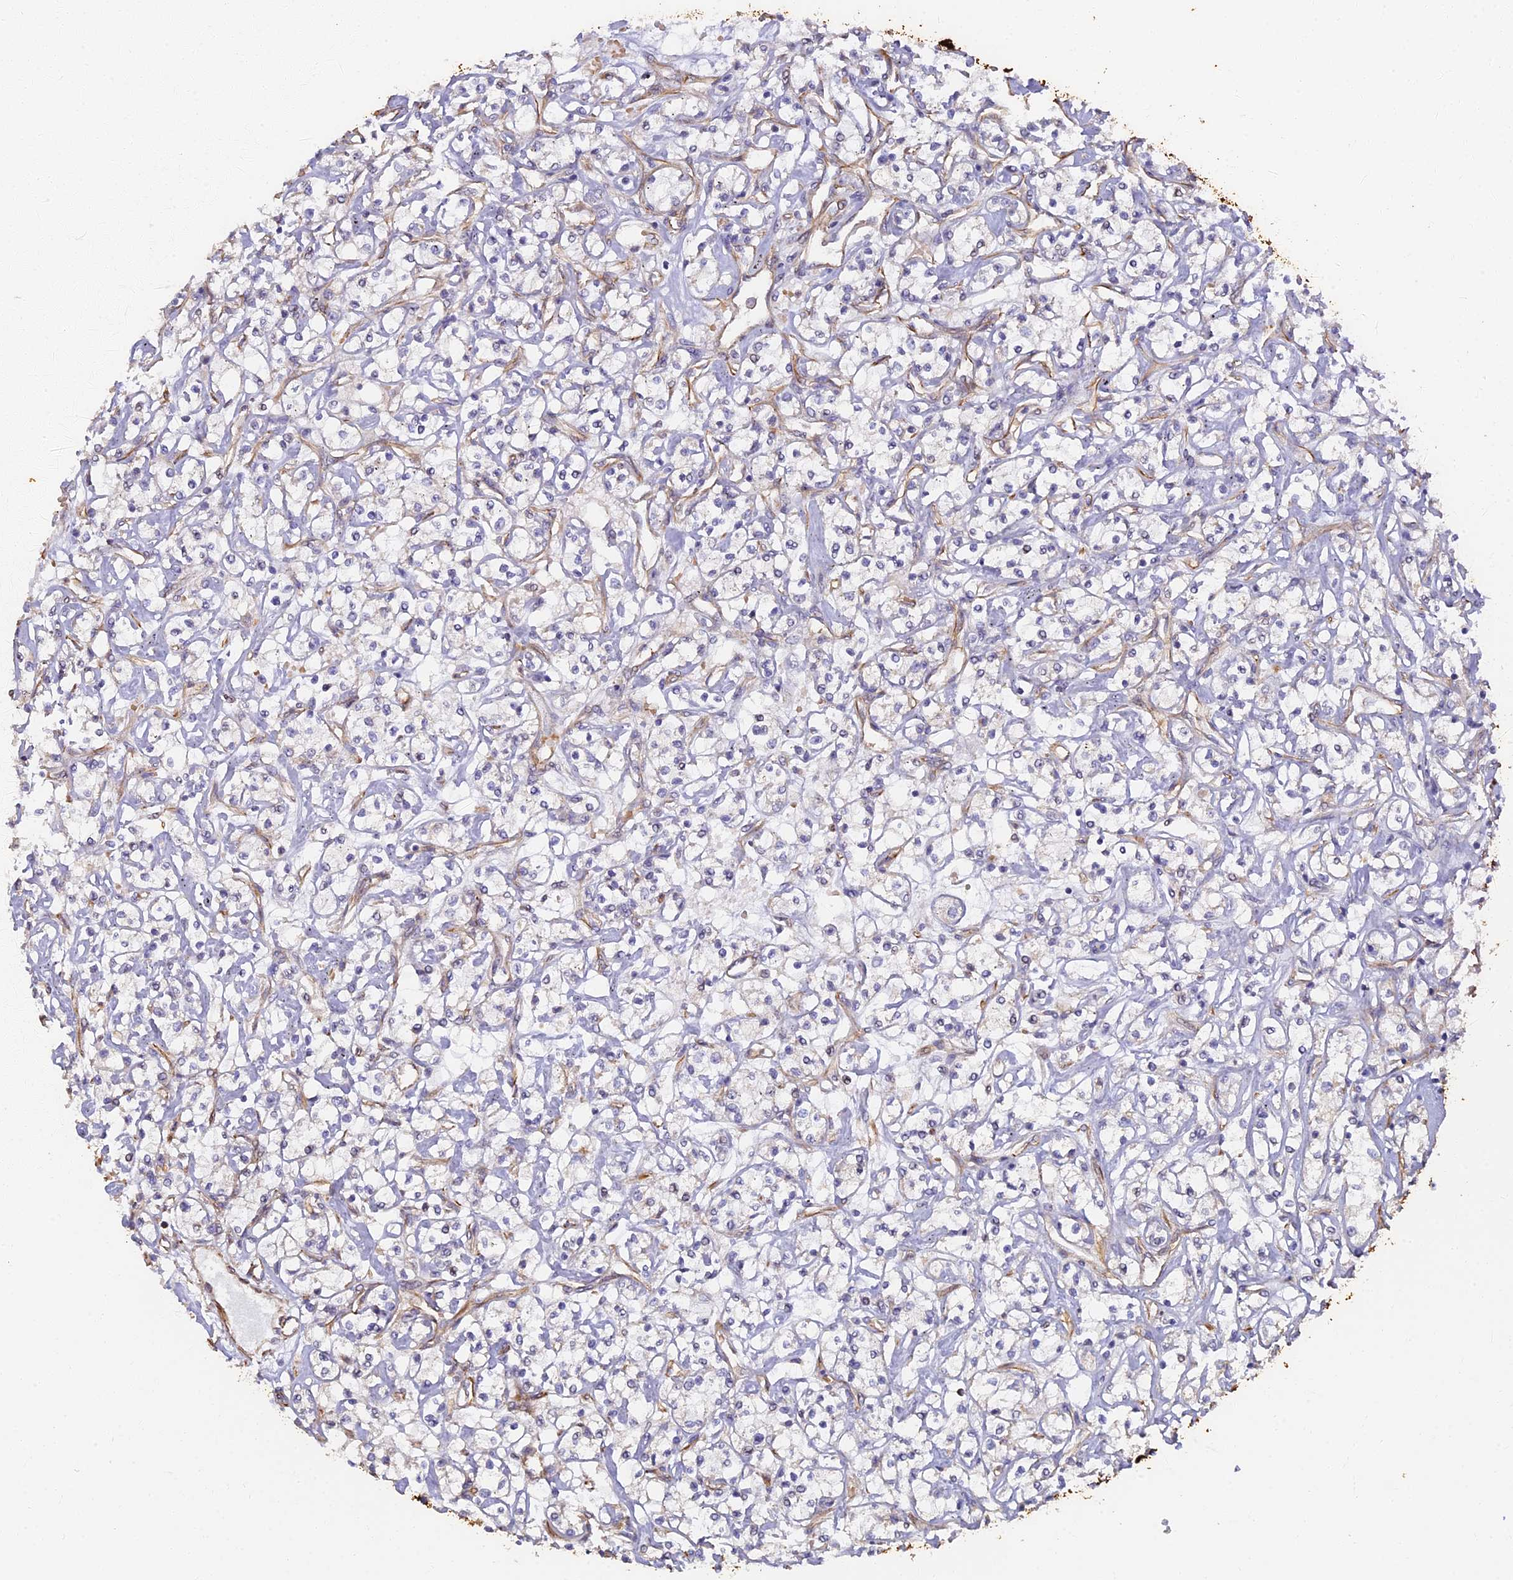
{"staining": {"intensity": "negative", "quantity": "none", "location": "none"}, "tissue": "renal cancer", "cell_type": "Tumor cells", "image_type": "cancer", "snomed": [{"axis": "morphology", "description": "Adenocarcinoma, NOS"}, {"axis": "topography", "description": "Kidney"}], "caption": "Immunohistochemistry (IHC) of adenocarcinoma (renal) reveals no positivity in tumor cells.", "gene": "LRRC57", "patient": {"sex": "female", "age": 59}}